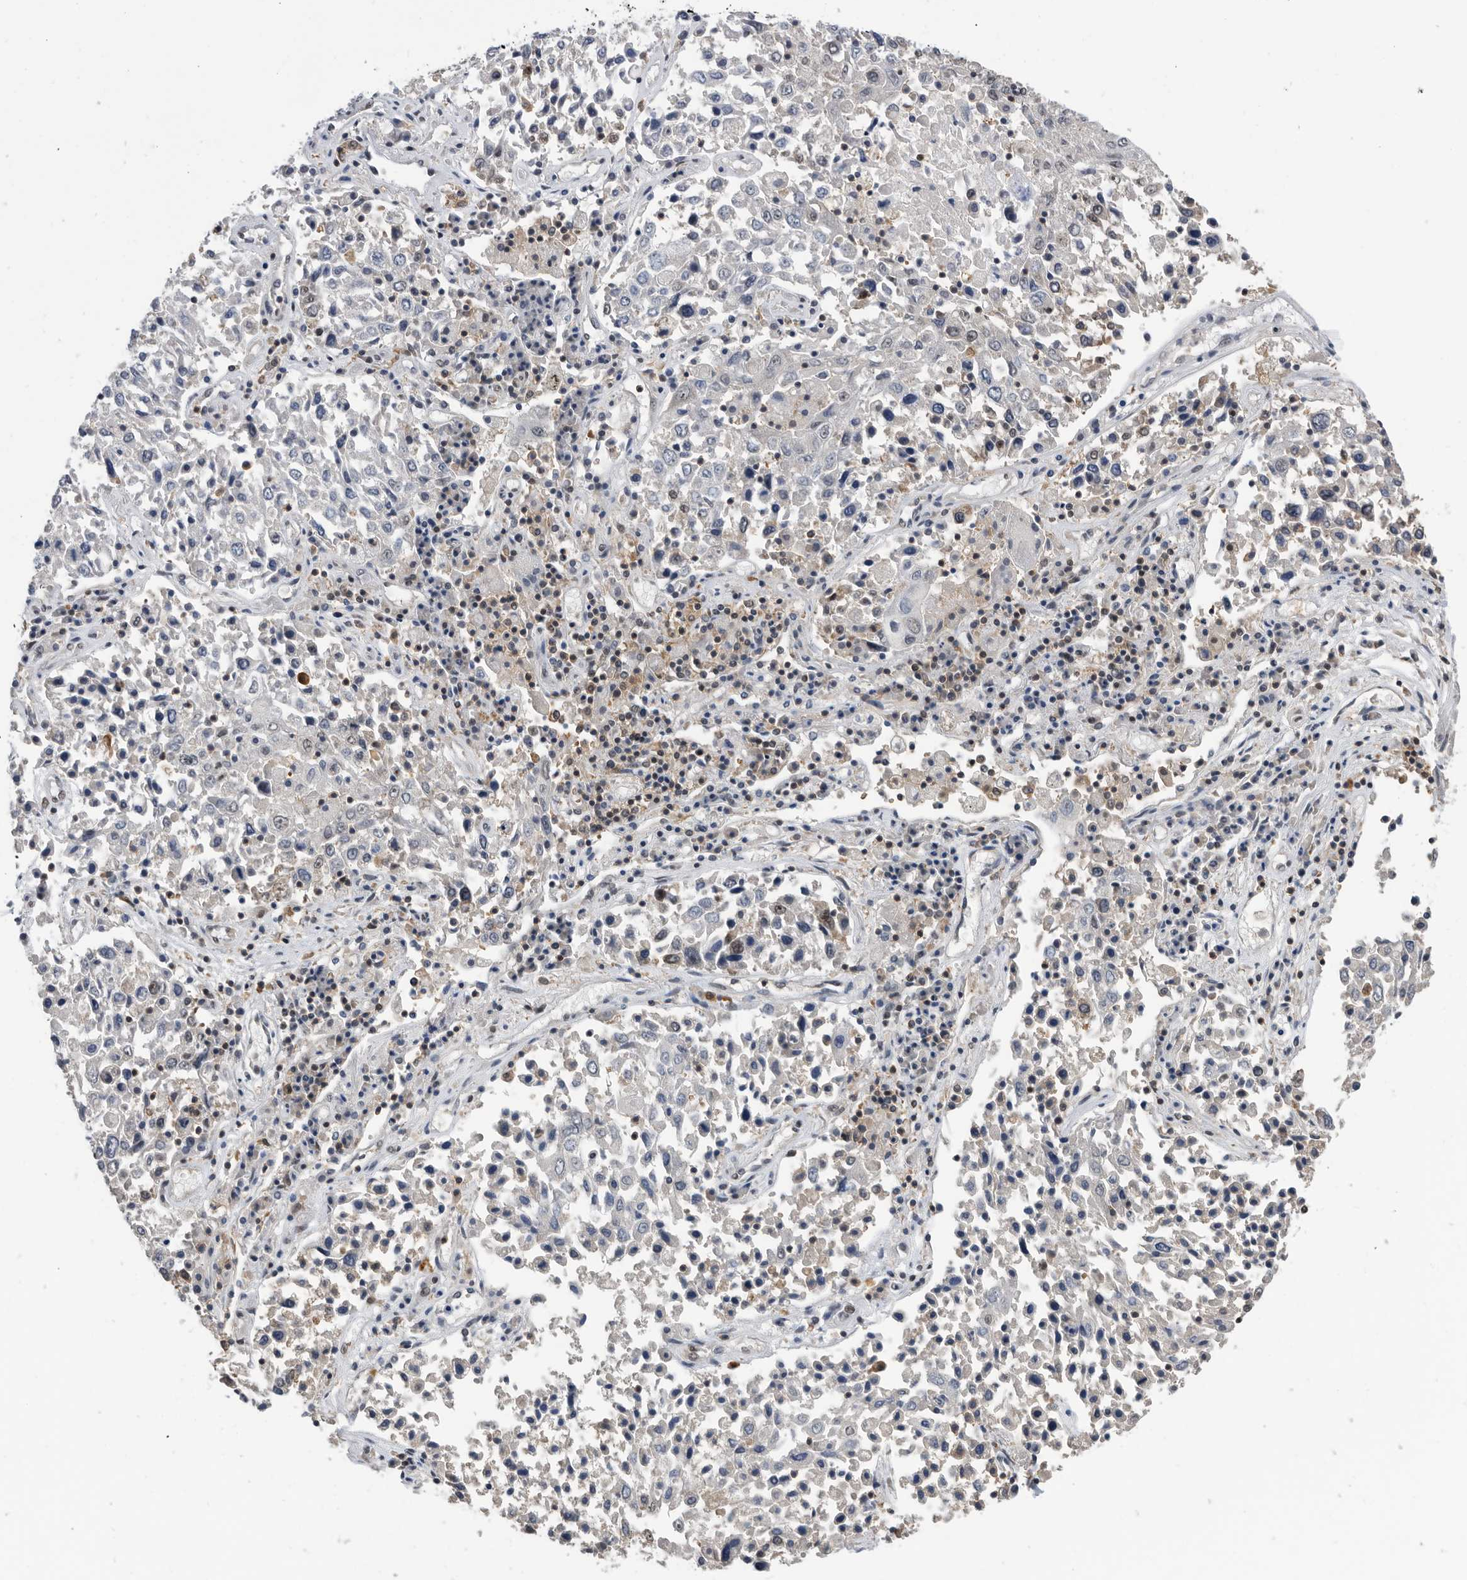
{"staining": {"intensity": "weak", "quantity": "<25%", "location": "nuclear"}, "tissue": "lung cancer", "cell_type": "Tumor cells", "image_type": "cancer", "snomed": [{"axis": "morphology", "description": "Squamous cell carcinoma, NOS"}, {"axis": "topography", "description": "Lung"}], "caption": "This photomicrograph is of lung cancer stained with immunohistochemistry to label a protein in brown with the nuclei are counter-stained blue. There is no staining in tumor cells. (DAB (3,3'-diaminobenzidine) immunohistochemistry (IHC) with hematoxylin counter stain).", "gene": "ZNF260", "patient": {"sex": "male", "age": 65}}